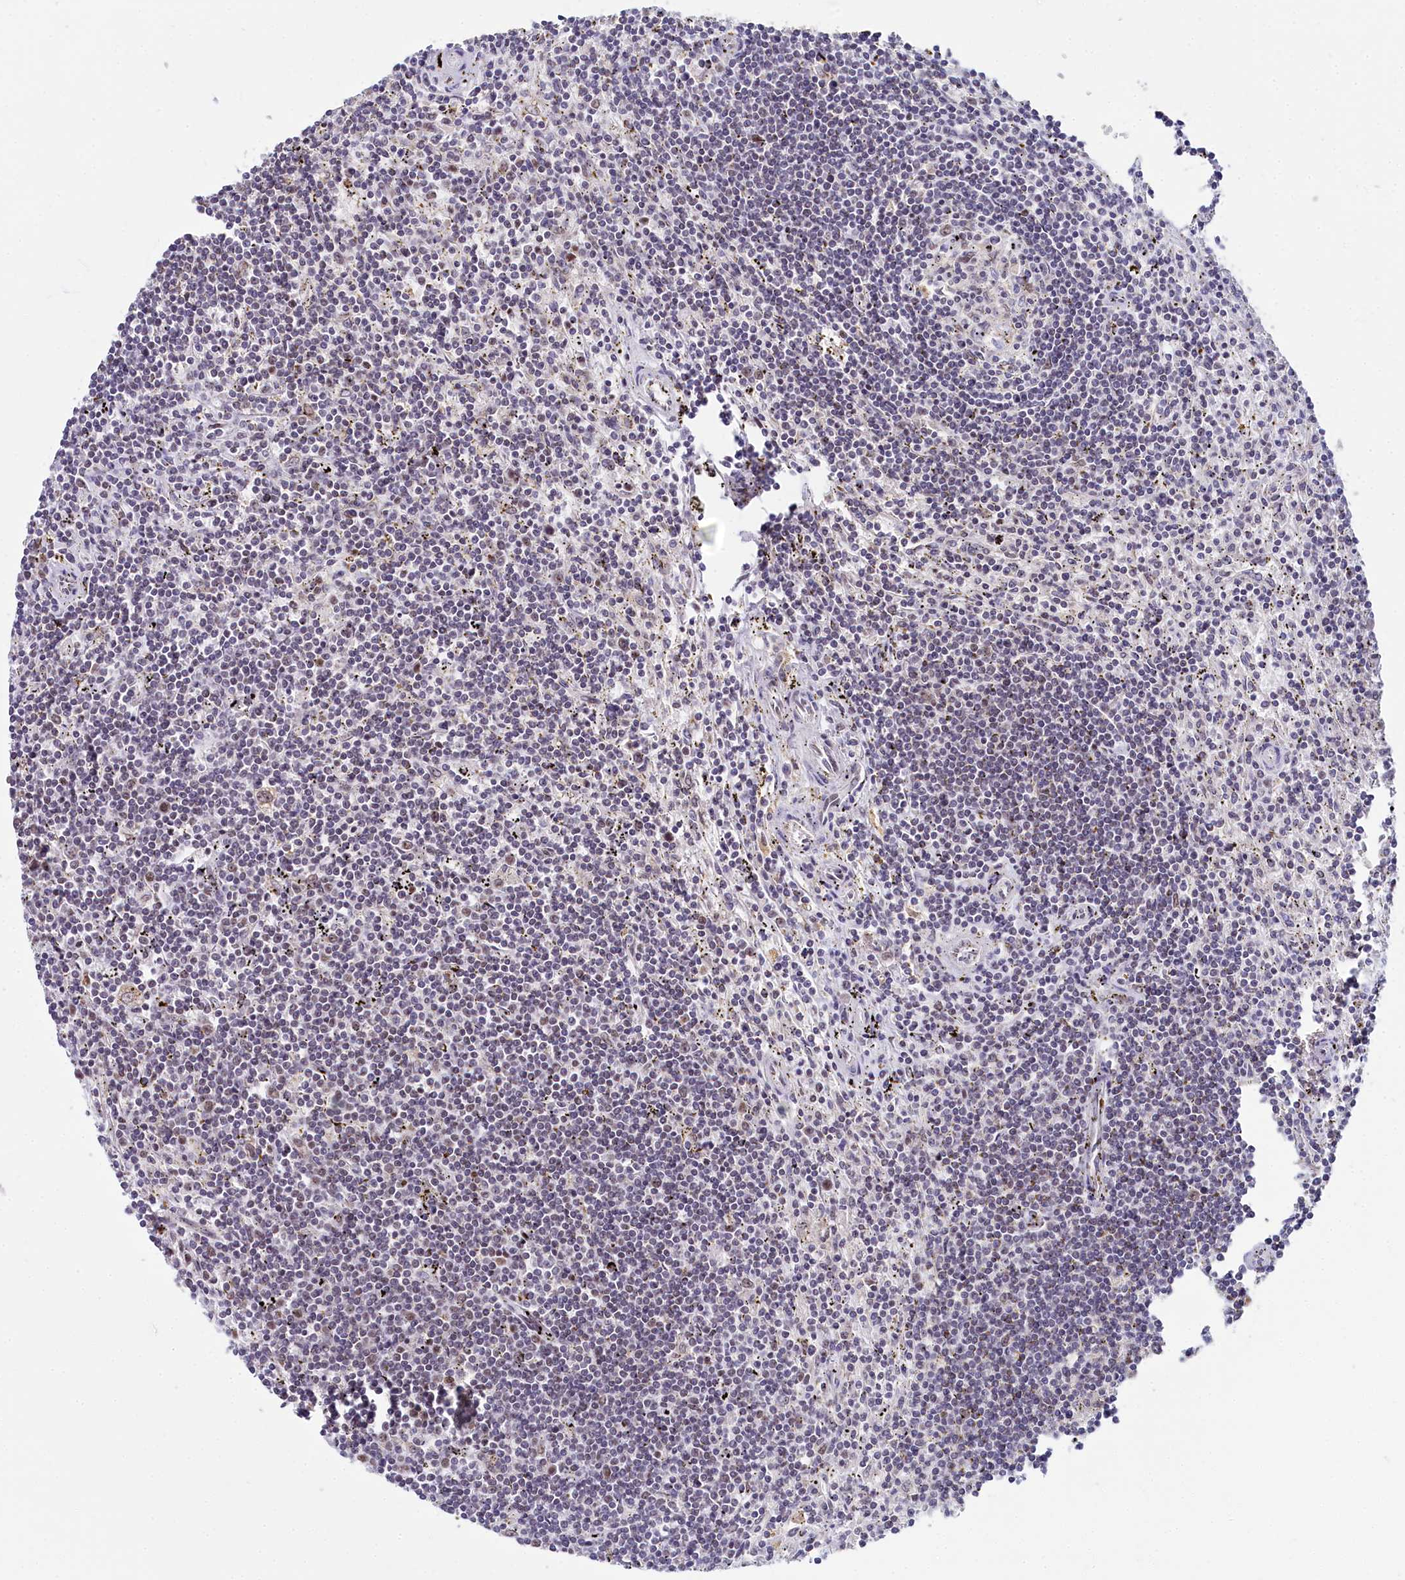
{"staining": {"intensity": "negative", "quantity": "none", "location": "none"}, "tissue": "lymphoma", "cell_type": "Tumor cells", "image_type": "cancer", "snomed": [{"axis": "morphology", "description": "Malignant lymphoma, non-Hodgkin's type, Low grade"}, {"axis": "topography", "description": "Spleen"}], "caption": "Human lymphoma stained for a protein using immunohistochemistry (IHC) demonstrates no expression in tumor cells.", "gene": "PPHLN1", "patient": {"sex": "male", "age": 76}}